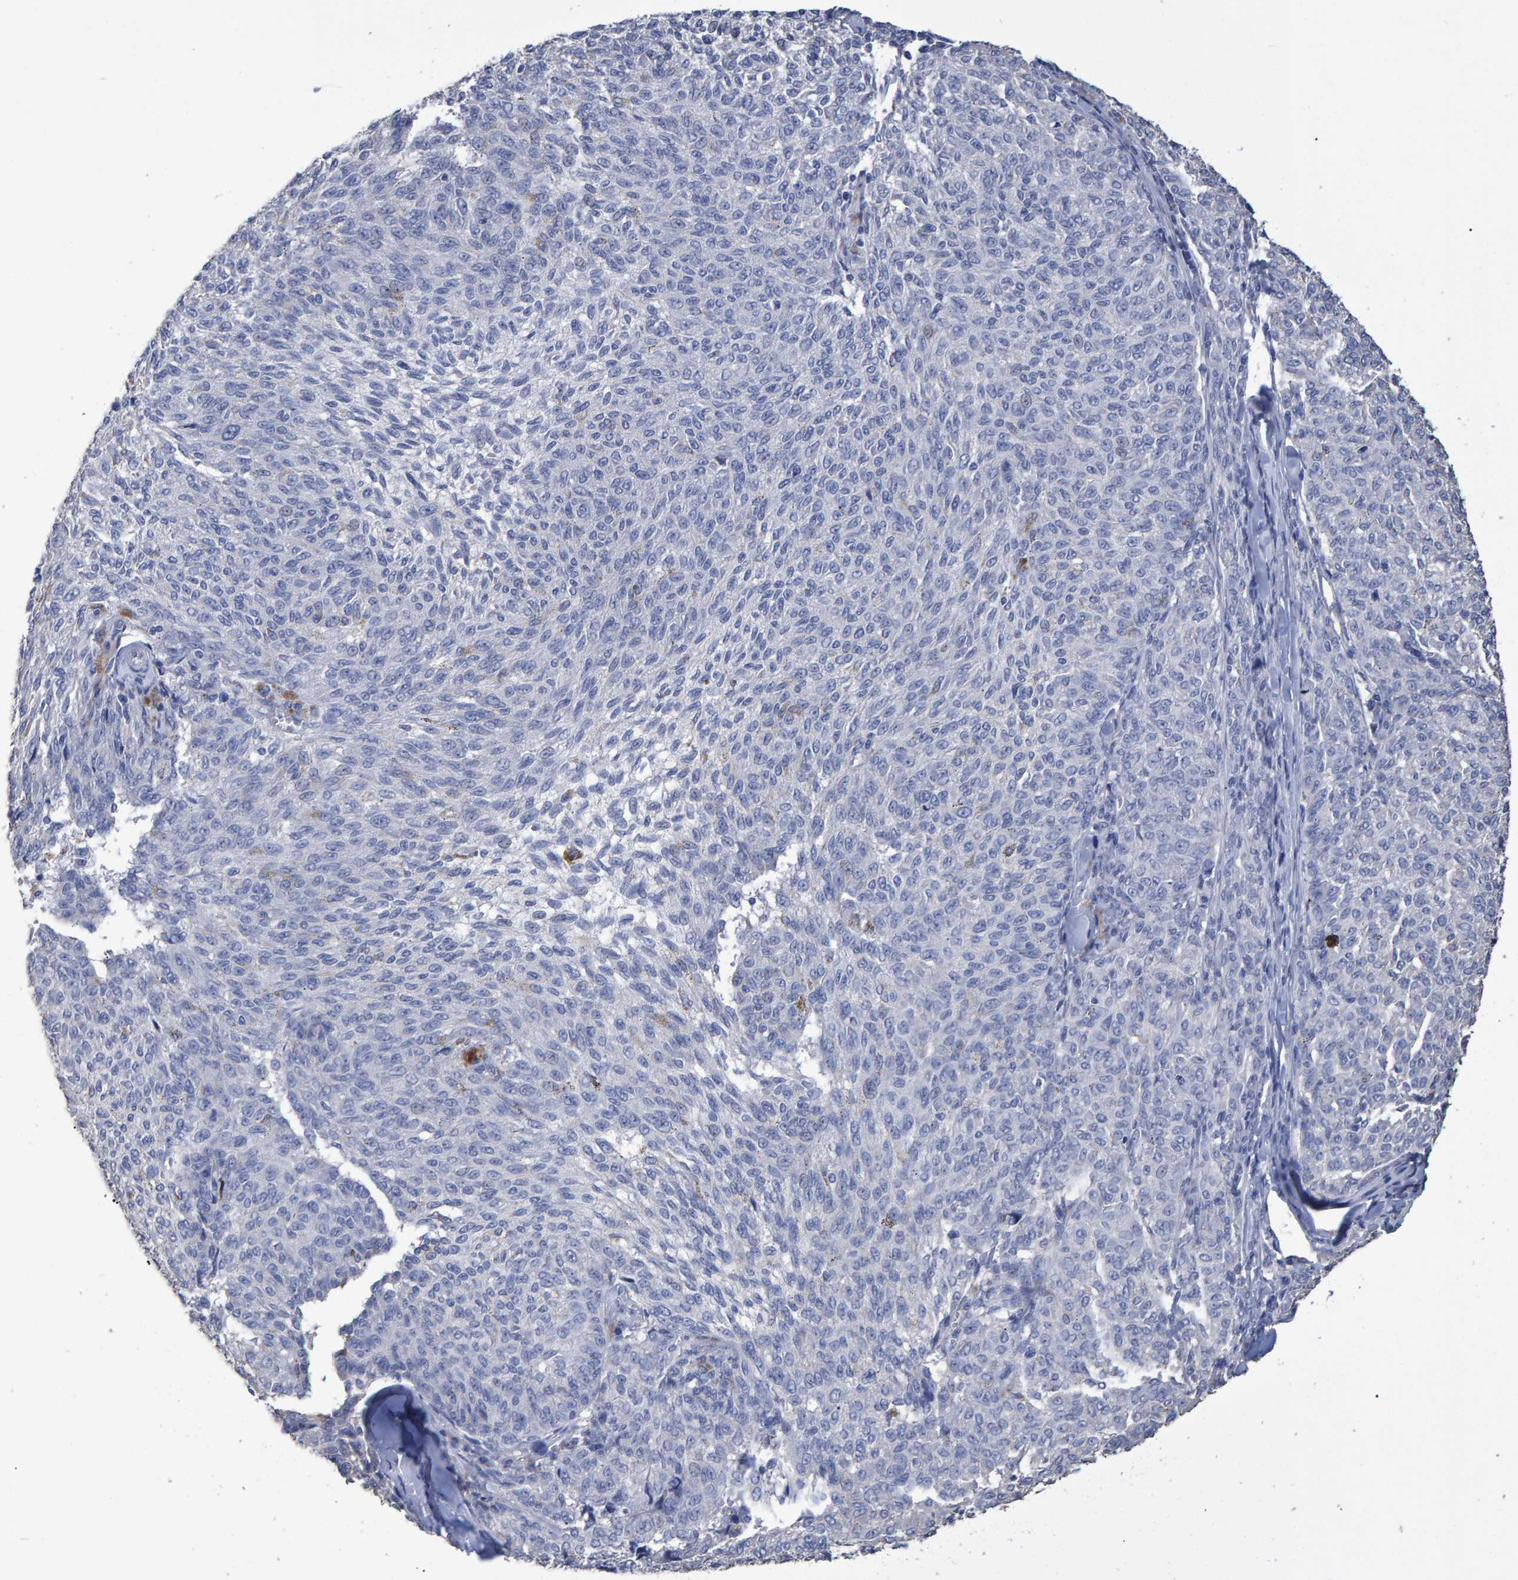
{"staining": {"intensity": "negative", "quantity": "none", "location": "none"}, "tissue": "melanoma", "cell_type": "Tumor cells", "image_type": "cancer", "snomed": [{"axis": "morphology", "description": "Malignant melanoma, NOS"}, {"axis": "topography", "description": "Skin"}], "caption": "This is a micrograph of IHC staining of melanoma, which shows no staining in tumor cells. Nuclei are stained in blue.", "gene": "HEMGN", "patient": {"sex": "female", "age": 72}}